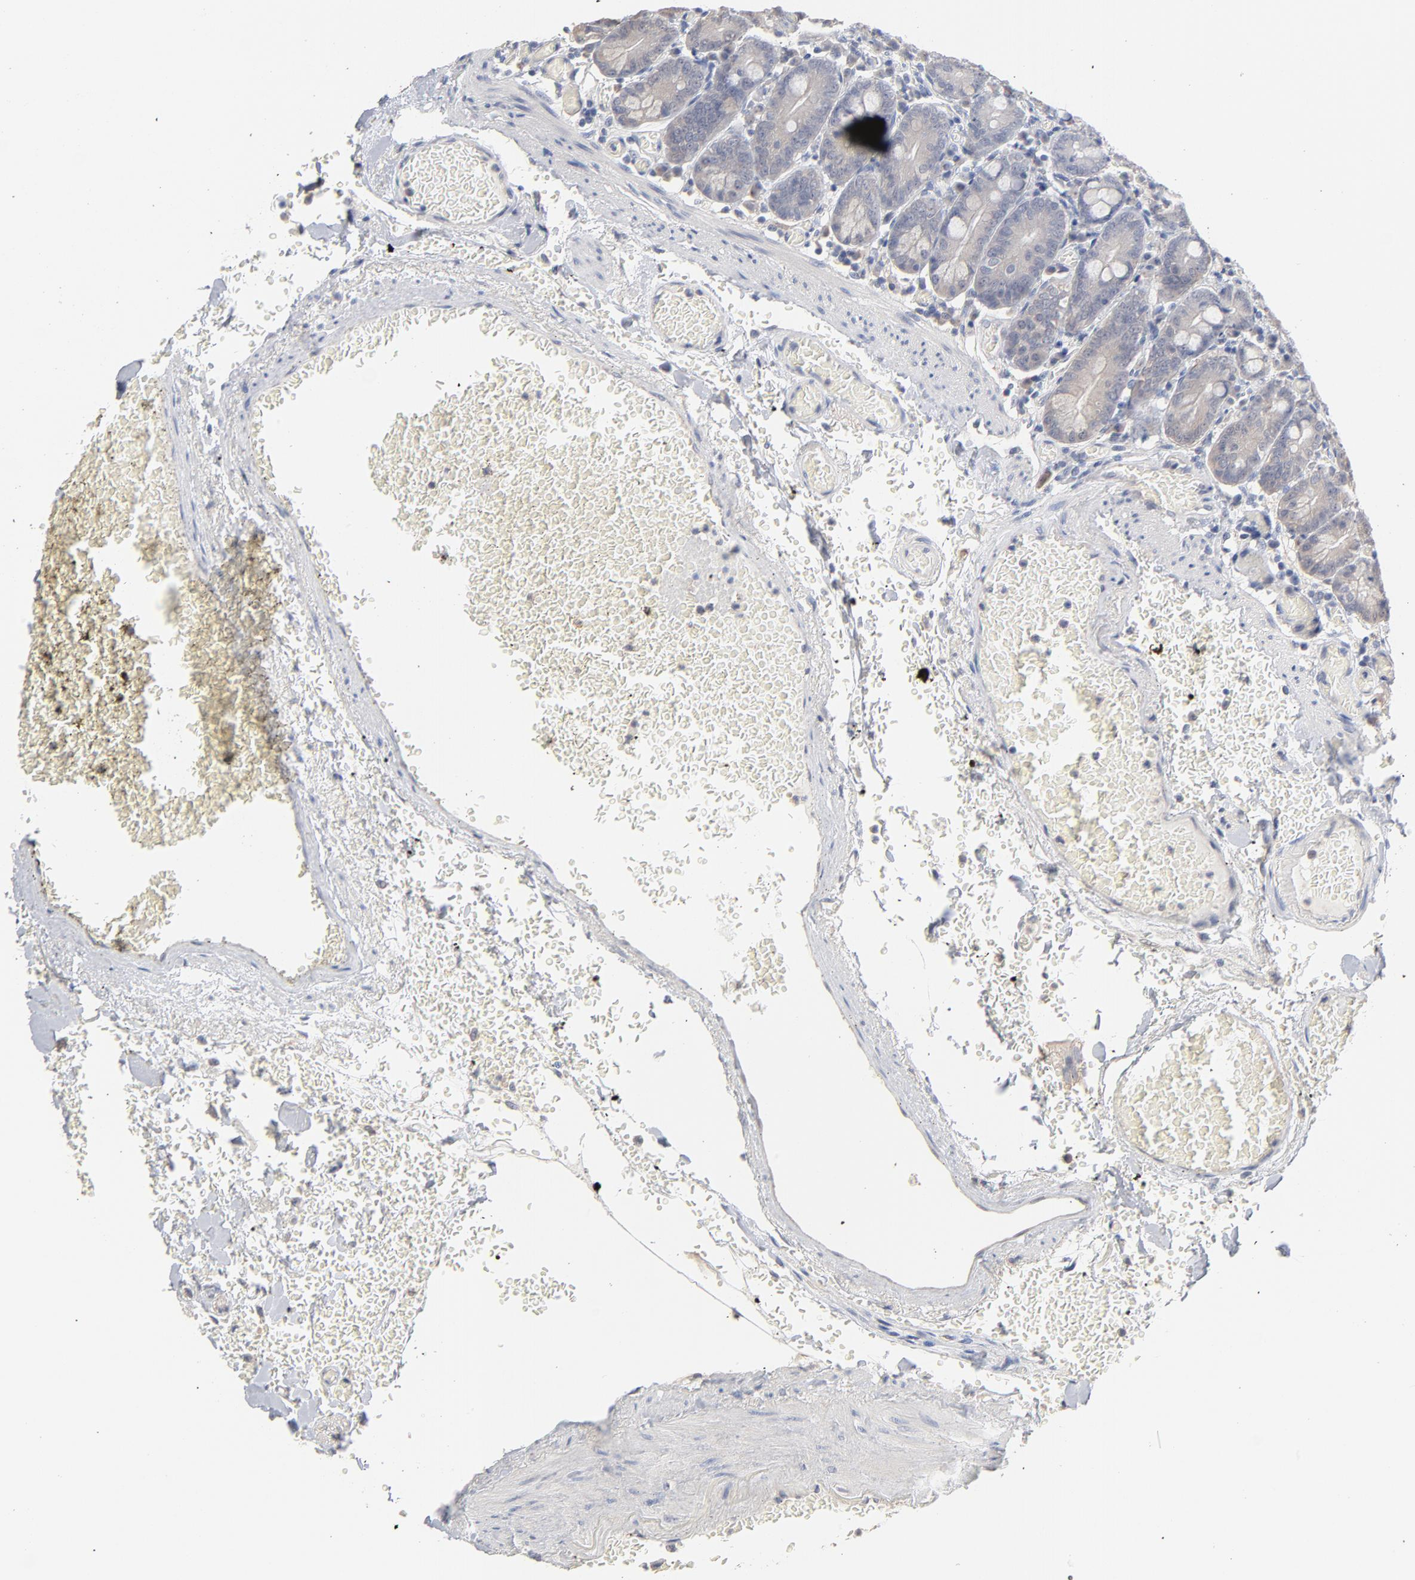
{"staining": {"intensity": "weak", "quantity": "25%-75%", "location": "cytoplasmic/membranous"}, "tissue": "small intestine", "cell_type": "Glandular cells", "image_type": "normal", "snomed": [{"axis": "morphology", "description": "Normal tissue, NOS"}, {"axis": "topography", "description": "Small intestine"}], "caption": "An immunohistochemistry image of unremarkable tissue is shown. Protein staining in brown labels weak cytoplasmic/membranous positivity in small intestine within glandular cells.", "gene": "DNAL4", "patient": {"sex": "male", "age": 71}}